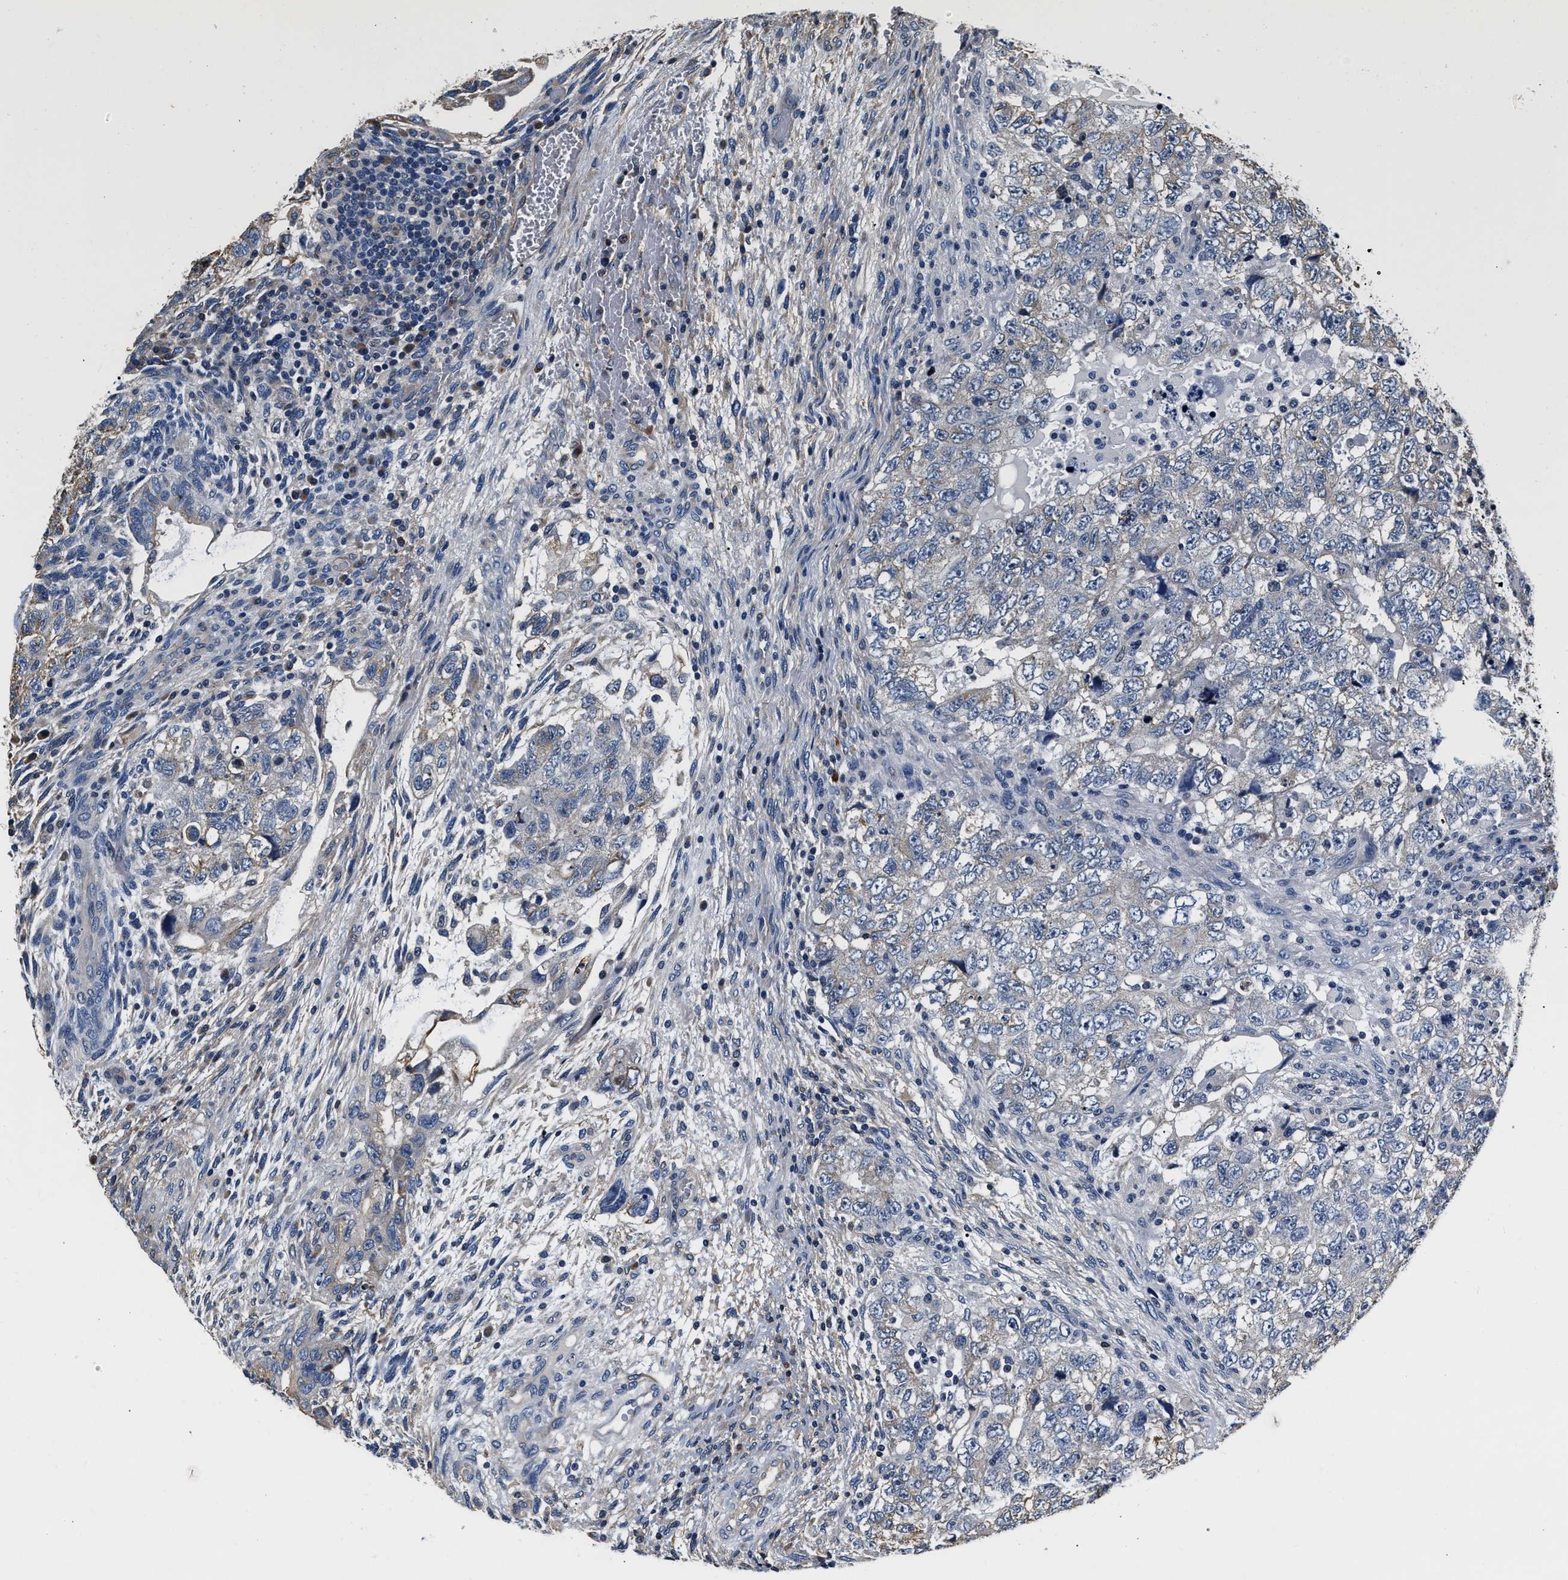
{"staining": {"intensity": "negative", "quantity": "none", "location": "none"}, "tissue": "testis cancer", "cell_type": "Tumor cells", "image_type": "cancer", "snomed": [{"axis": "morphology", "description": "Carcinoma, Embryonal, NOS"}, {"axis": "topography", "description": "Testis"}], "caption": "Immunohistochemical staining of testis cancer (embryonal carcinoma) exhibits no significant staining in tumor cells.", "gene": "ABCG8", "patient": {"sex": "male", "age": 36}}